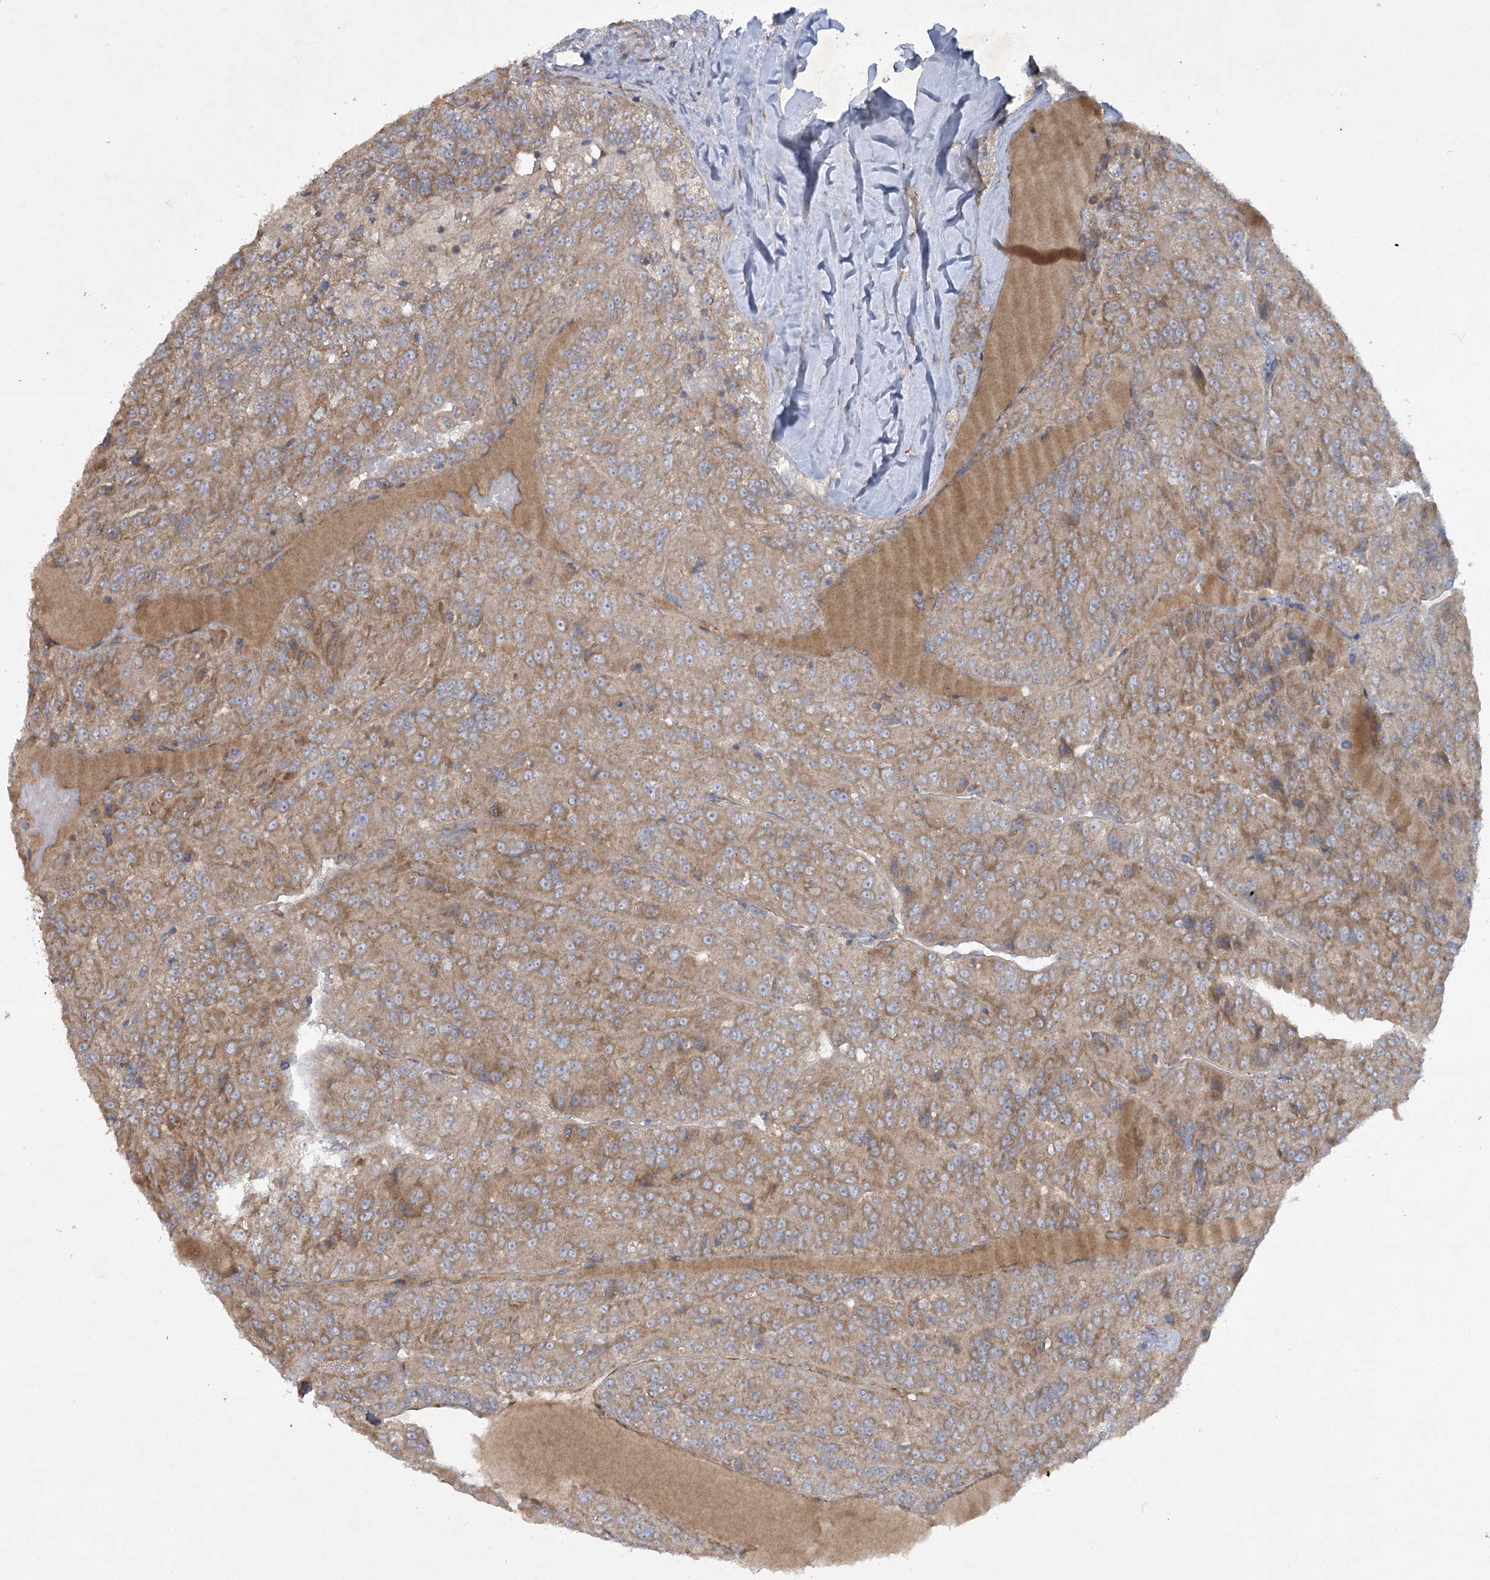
{"staining": {"intensity": "moderate", "quantity": ">75%", "location": "cytoplasmic/membranous"}, "tissue": "renal cancer", "cell_type": "Tumor cells", "image_type": "cancer", "snomed": [{"axis": "morphology", "description": "Adenocarcinoma, NOS"}, {"axis": "topography", "description": "Kidney"}], "caption": "Moderate cytoplasmic/membranous expression for a protein is appreciated in about >75% of tumor cells of renal adenocarcinoma using IHC.", "gene": "TRAF3IP1", "patient": {"sex": "female", "age": 63}}